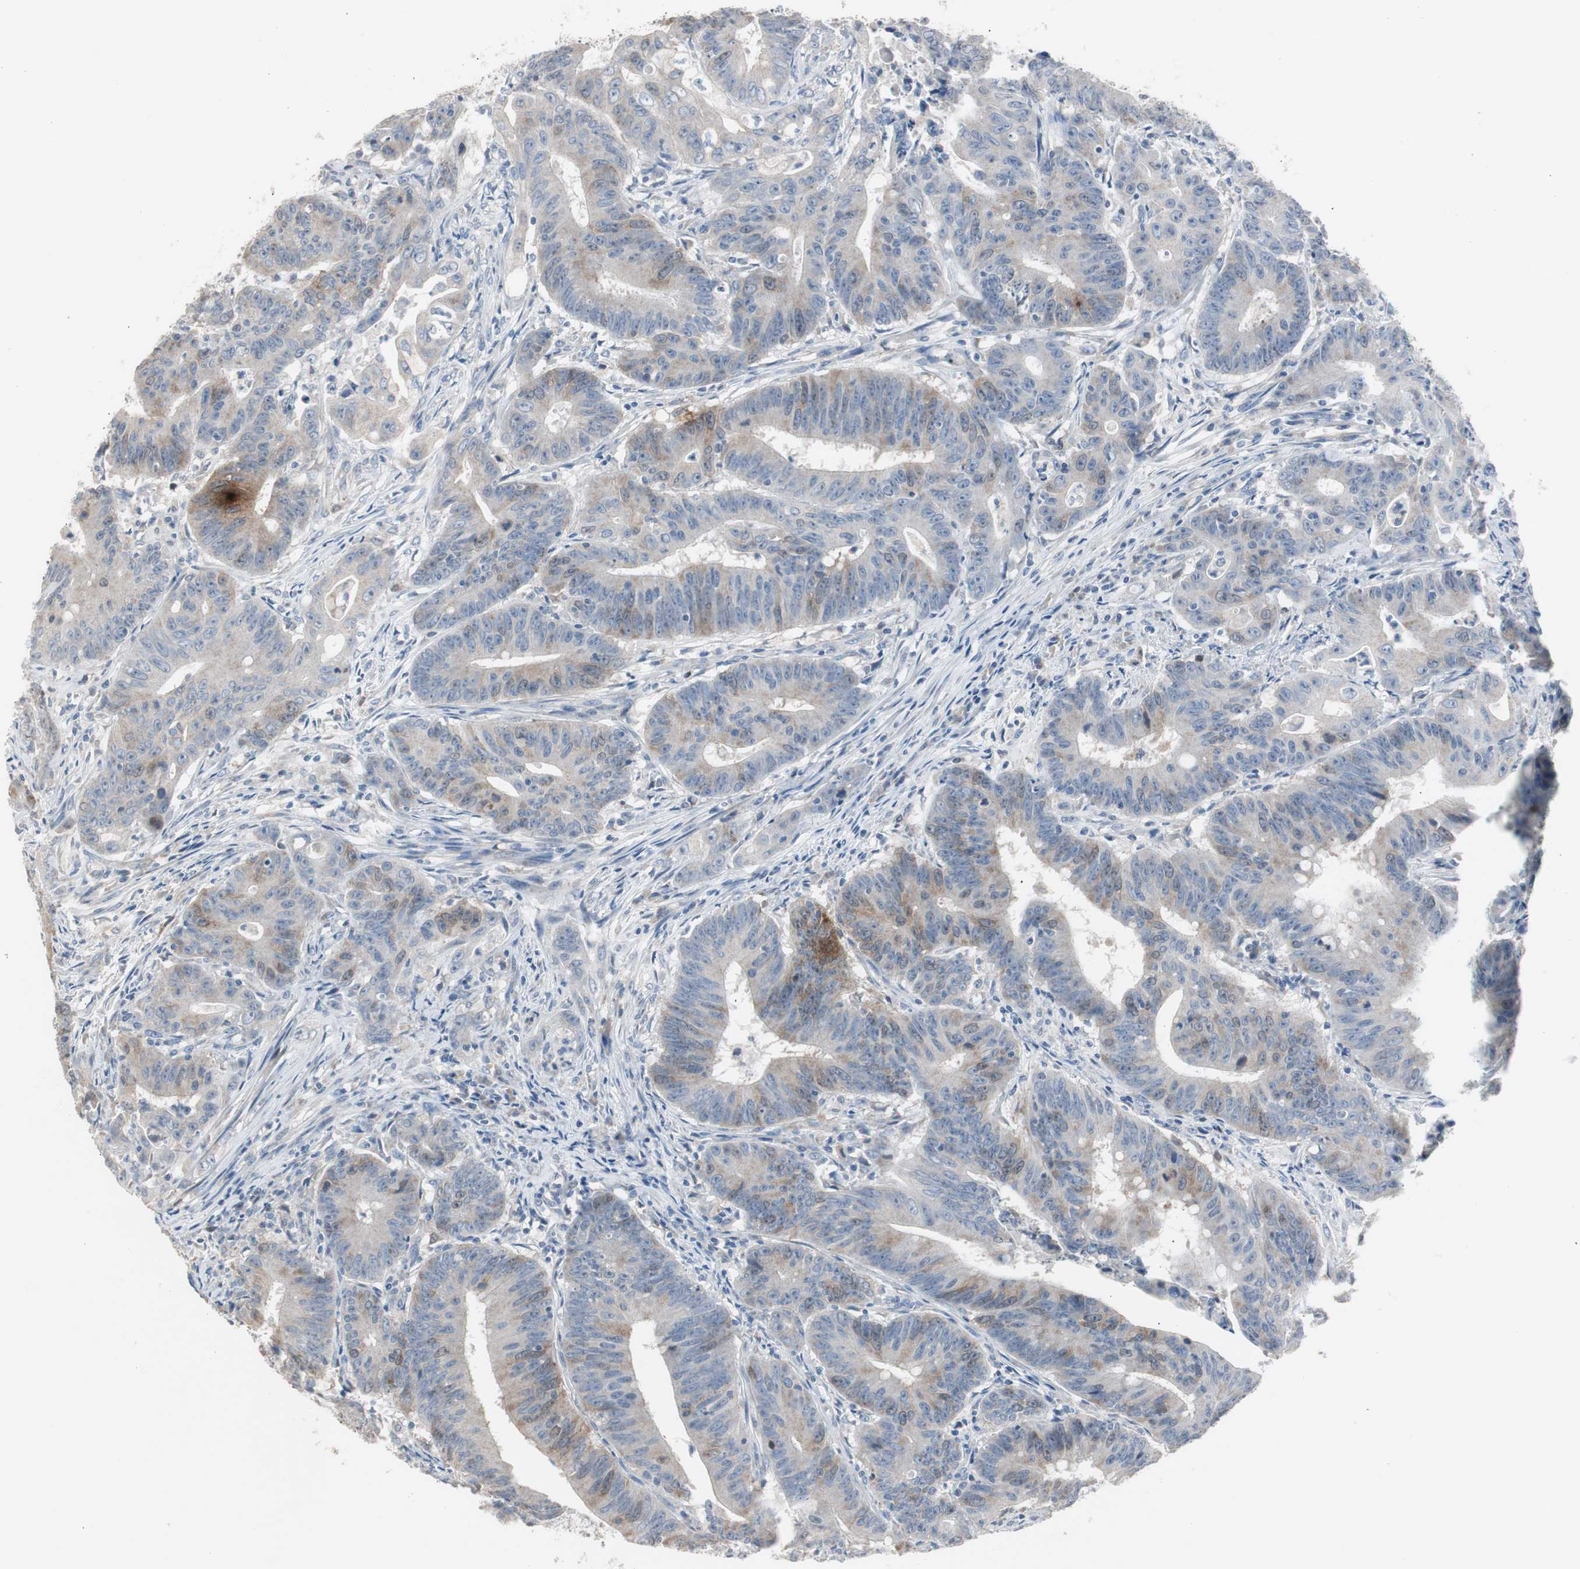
{"staining": {"intensity": "moderate", "quantity": "25%-75%", "location": "cytoplasmic/membranous"}, "tissue": "colorectal cancer", "cell_type": "Tumor cells", "image_type": "cancer", "snomed": [{"axis": "morphology", "description": "Adenocarcinoma, NOS"}, {"axis": "topography", "description": "Colon"}], "caption": "IHC histopathology image of adenocarcinoma (colorectal) stained for a protein (brown), which demonstrates medium levels of moderate cytoplasmic/membranous expression in approximately 25%-75% of tumor cells.", "gene": "TK1", "patient": {"sex": "male", "age": 45}}